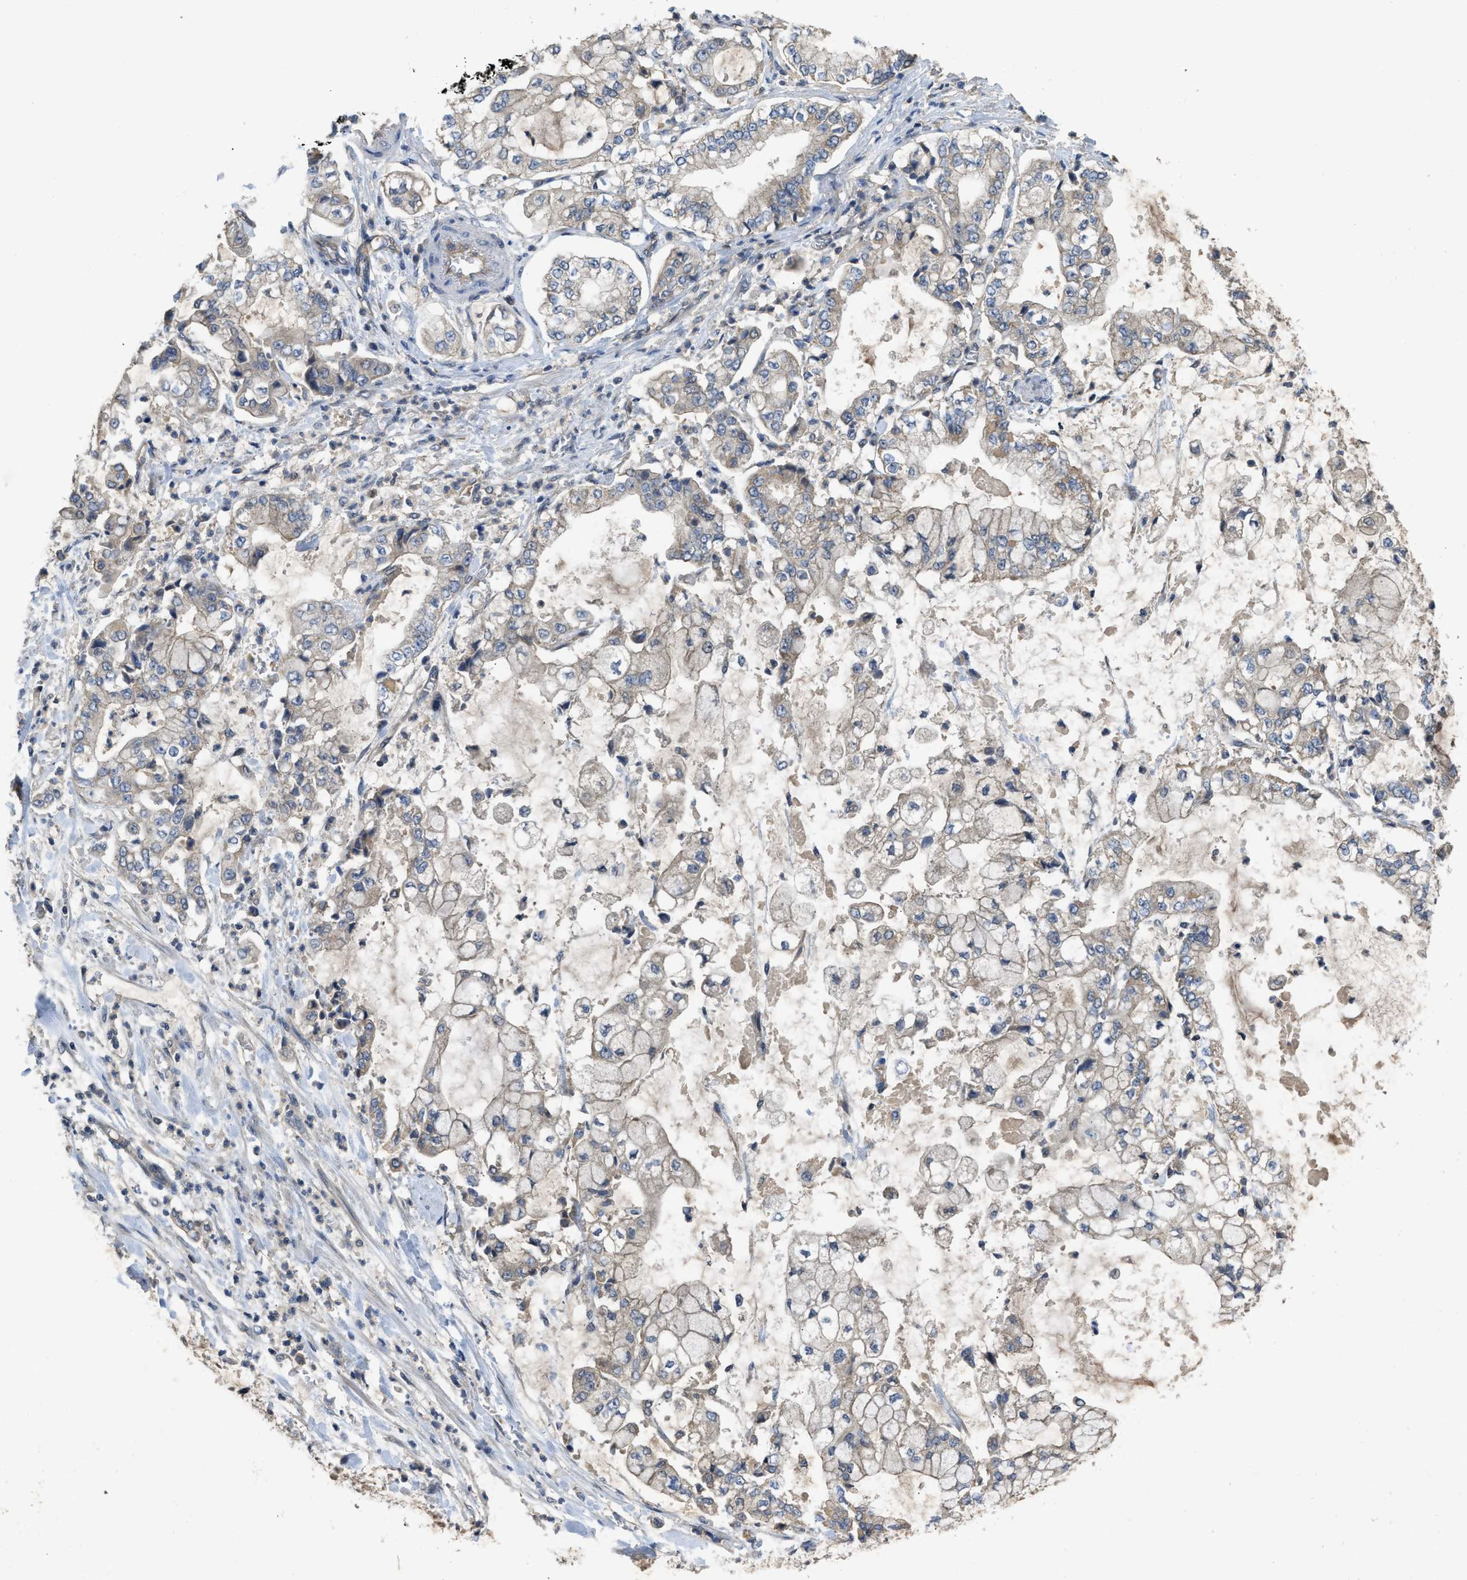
{"staining": {"intensity": "negative", "quantity": "none", "location": "none"}, "tissue": "stomach cancer", "cell_type": "Tumor cells", "image_type": "cancer", "snomed": [{"axis": "morphology", "description": "Adenocarcinoma, NOS"}, {"axis": "topography", "description": "Stomach"}], "caption": "There is no significant positivity in tumor cells of stomach cancer (adenocarcinoma).", "gene": "PPP3CA", "patient": {"sex": "male", "age": 76}}